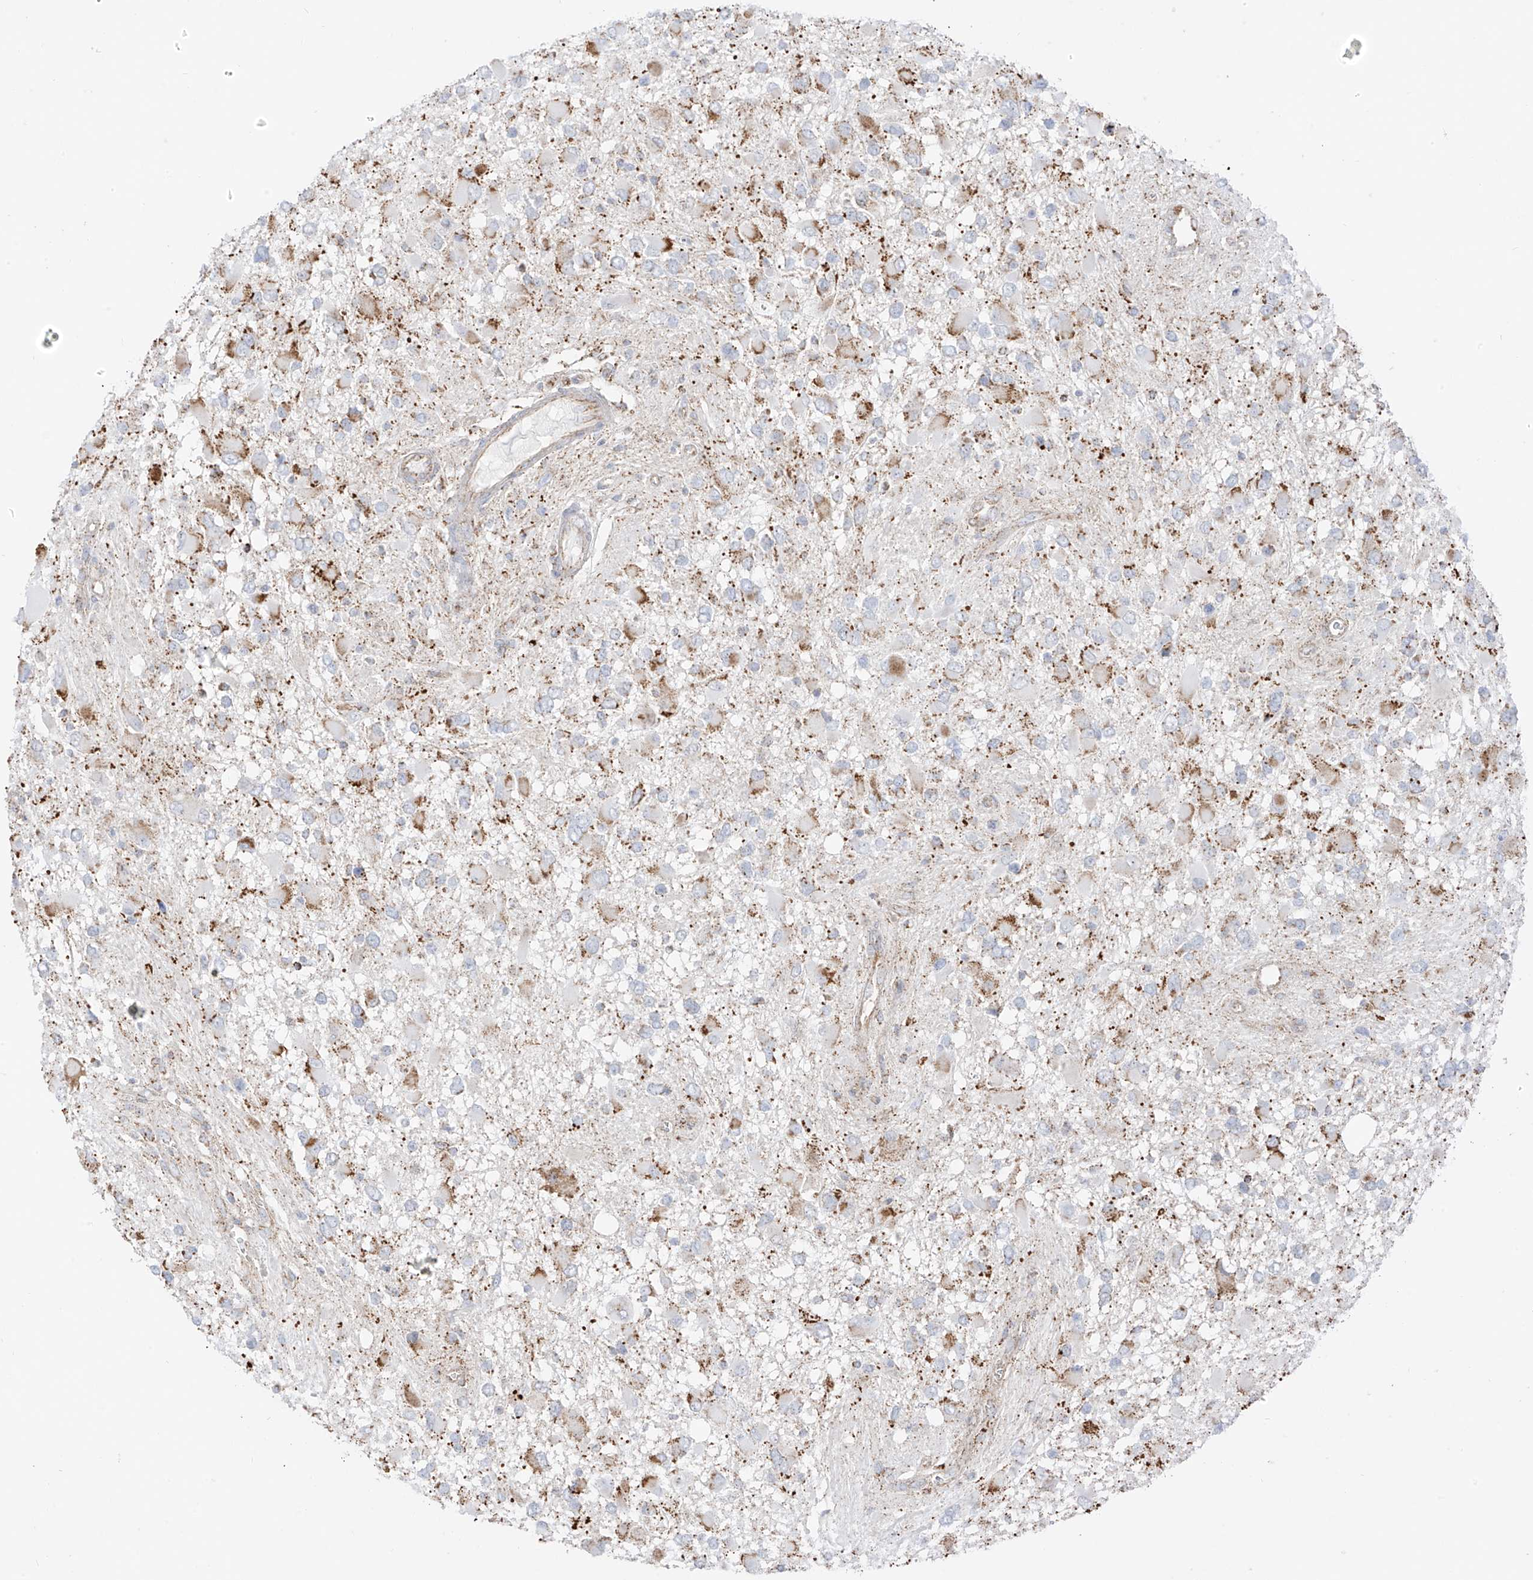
{"staining": {"intensity": "moderate", "quantity": "<25%", "location": "cytoplasmic/membranous"}, "tissue": "glioma", "cell_type": "Tumor cells", "image_type": "cancer", "snomed": [{"axis": "morphology", "description": "Glioma, malignant, High grade"}, {"axis": "topography", "description": "Brain"}], "caption": "An image of glioma stained for a protein exhibits moderate cytoplasmic/membranous brown staining in tumor cells. Using DAB (brown) and hematoxylin (blue) stains, captured at high magnification using brightfield microscopy.", "gene": "ETHE1", "patient": {"sex": "male", "age": 53}}